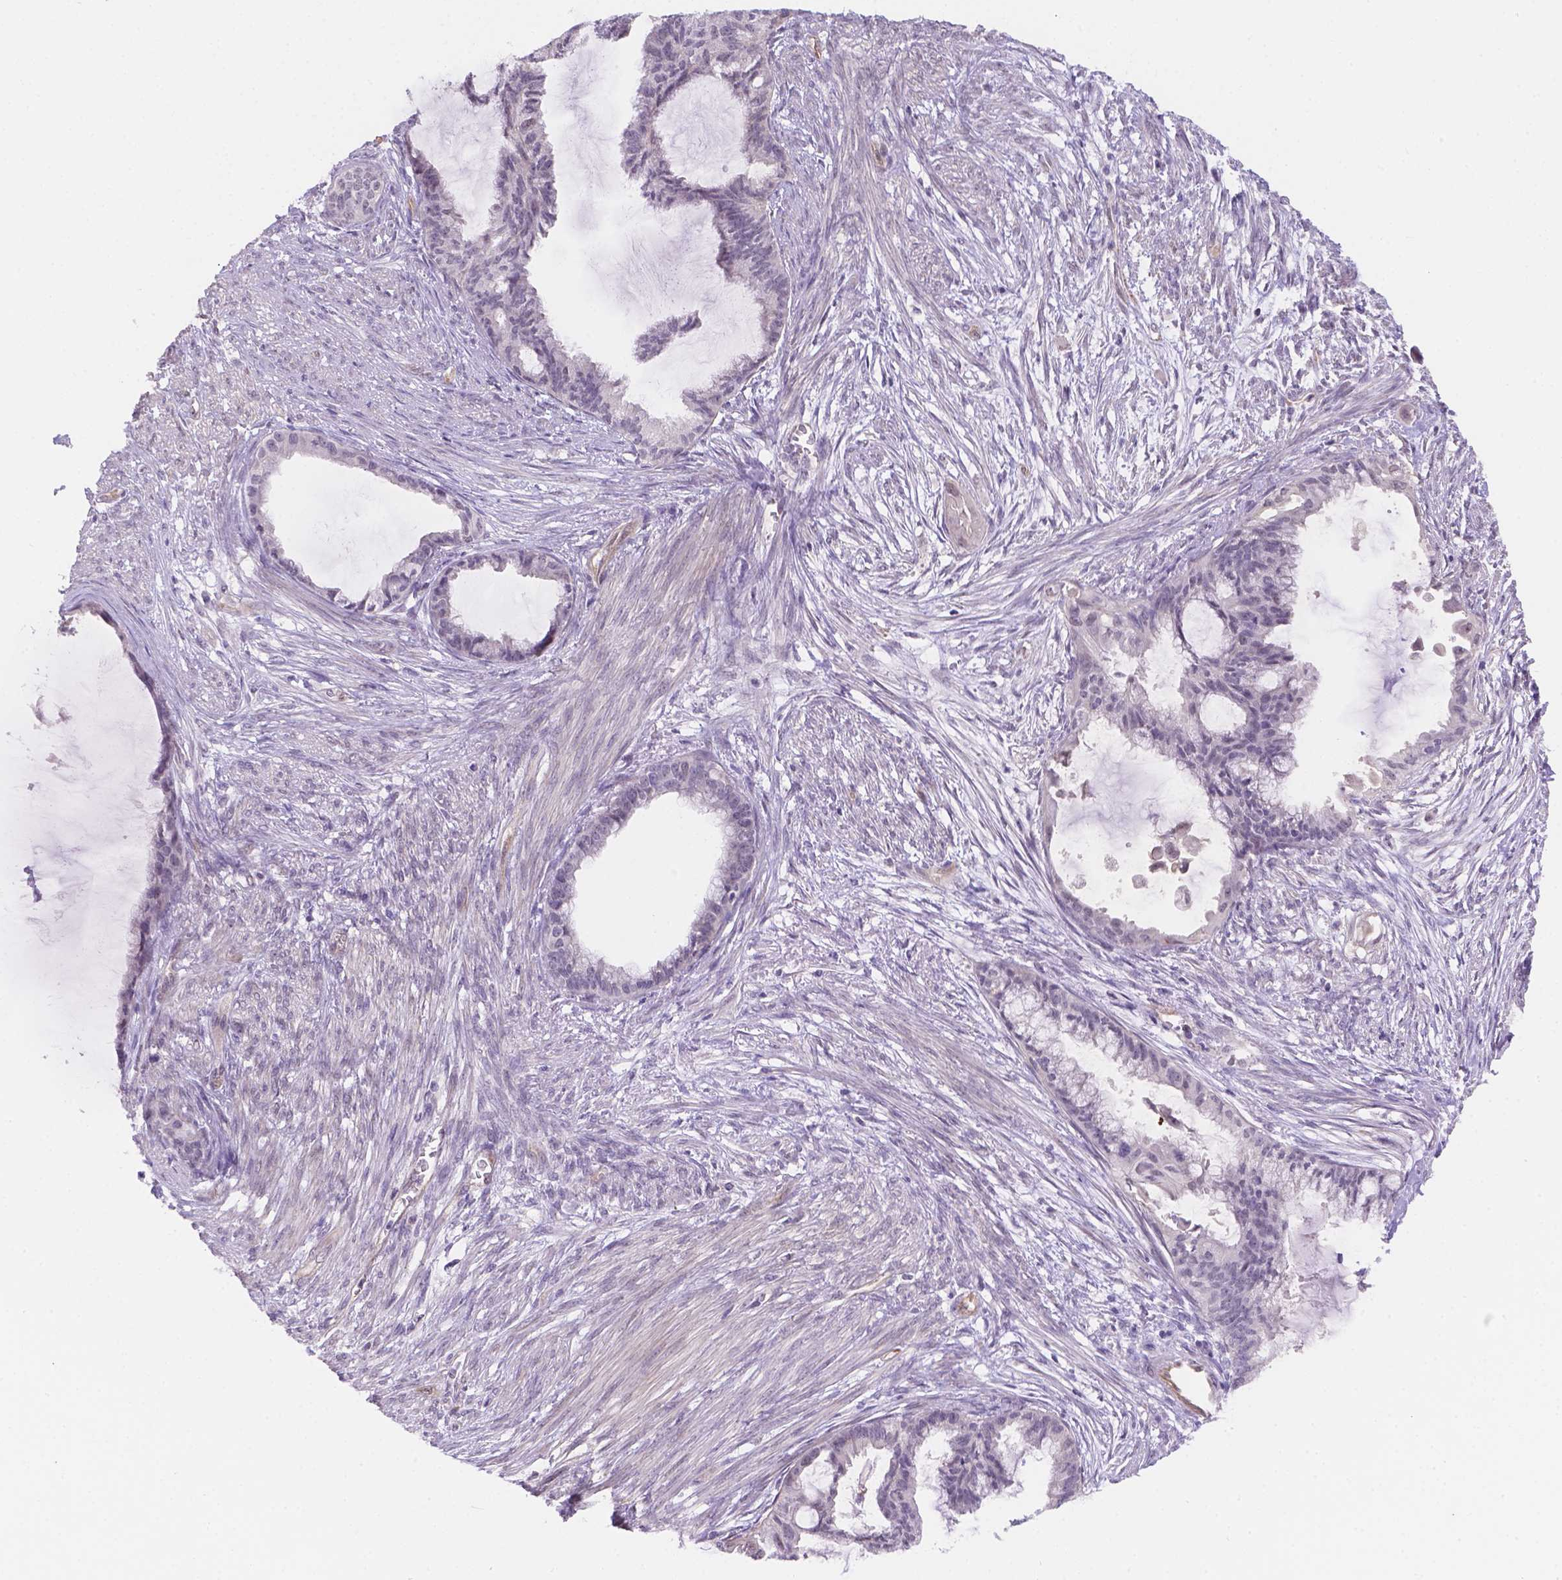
{"staining": {"intensity": "negative", "quantity": "none", "location": "none"}, "tissue": "endometrial cancer", "cell_type": "Tumor cells", "image_type": "cancer", "snomed": [{"axis": "morphology", "description": "Adenocarcinoma, NOS"}, {"axis": "topography", "description": "Endometrium"}], "caption": "Adenocarcinoma (endometrial) was stained to show a protein in brown. There is no significant staining in tumor cells.", "gene": "NXPE2", "patient": {"sex": "female", "age": 86}}